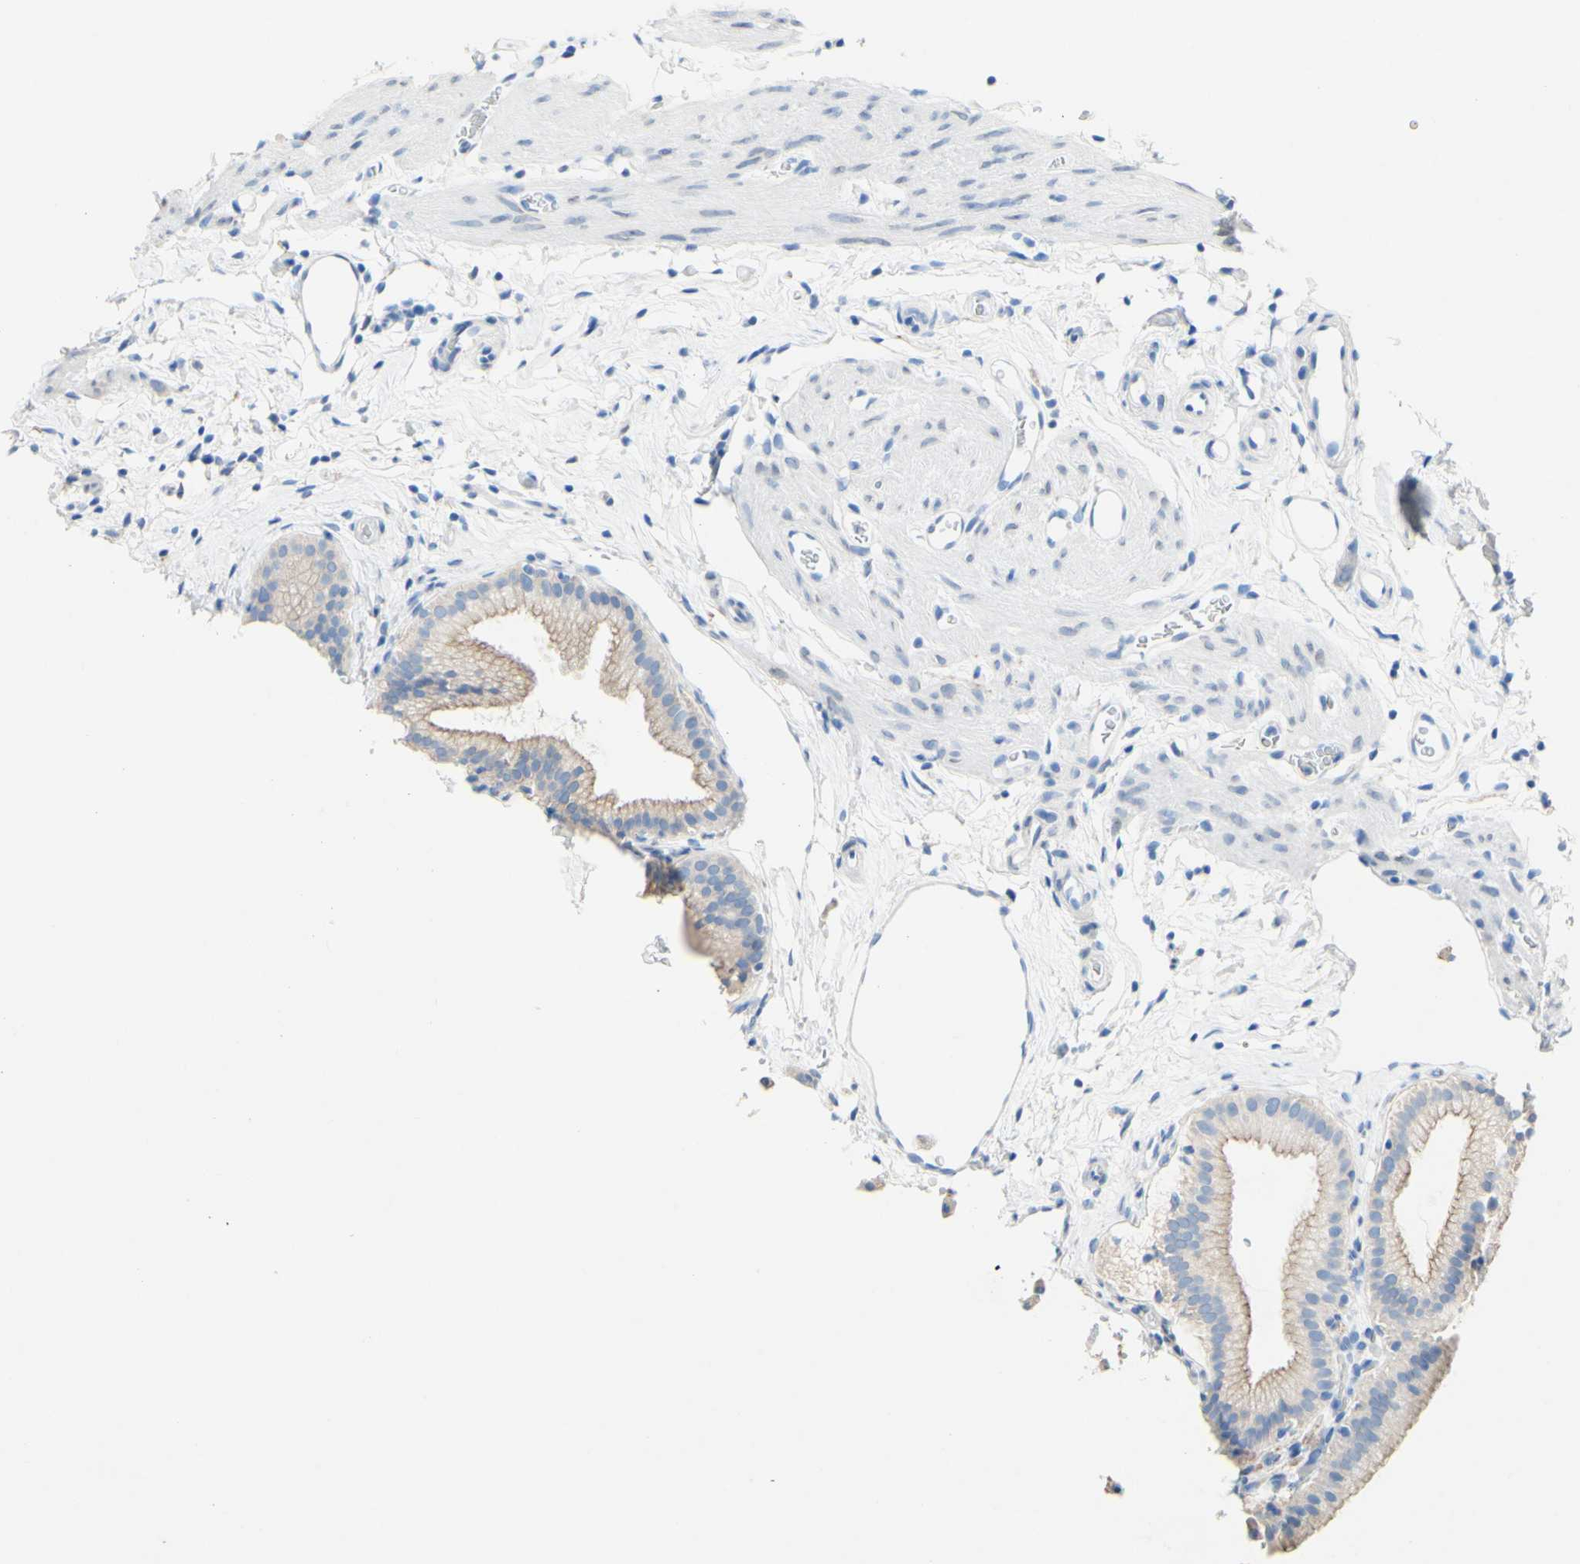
{"staining": {"intensity": "weak", "quantity": ">75%", "location": "cytoplasmic/membranous"}, "tissue": "gallbladder", "cell_type": "Glandular cells", "image_type": "normal", "snomed": [{"axis": "morphology", "description": "Normal tissue, NOS"}, {"axis": "topography", "description": "Gallbladder"}], "caption": "Glandular cells display low levels of weak cytoplasmic/membranous staining in approximately >75% of cells in normal gallbladder.", "gene": "DSC2", "patient": {"sex": "male", "age": 54}}